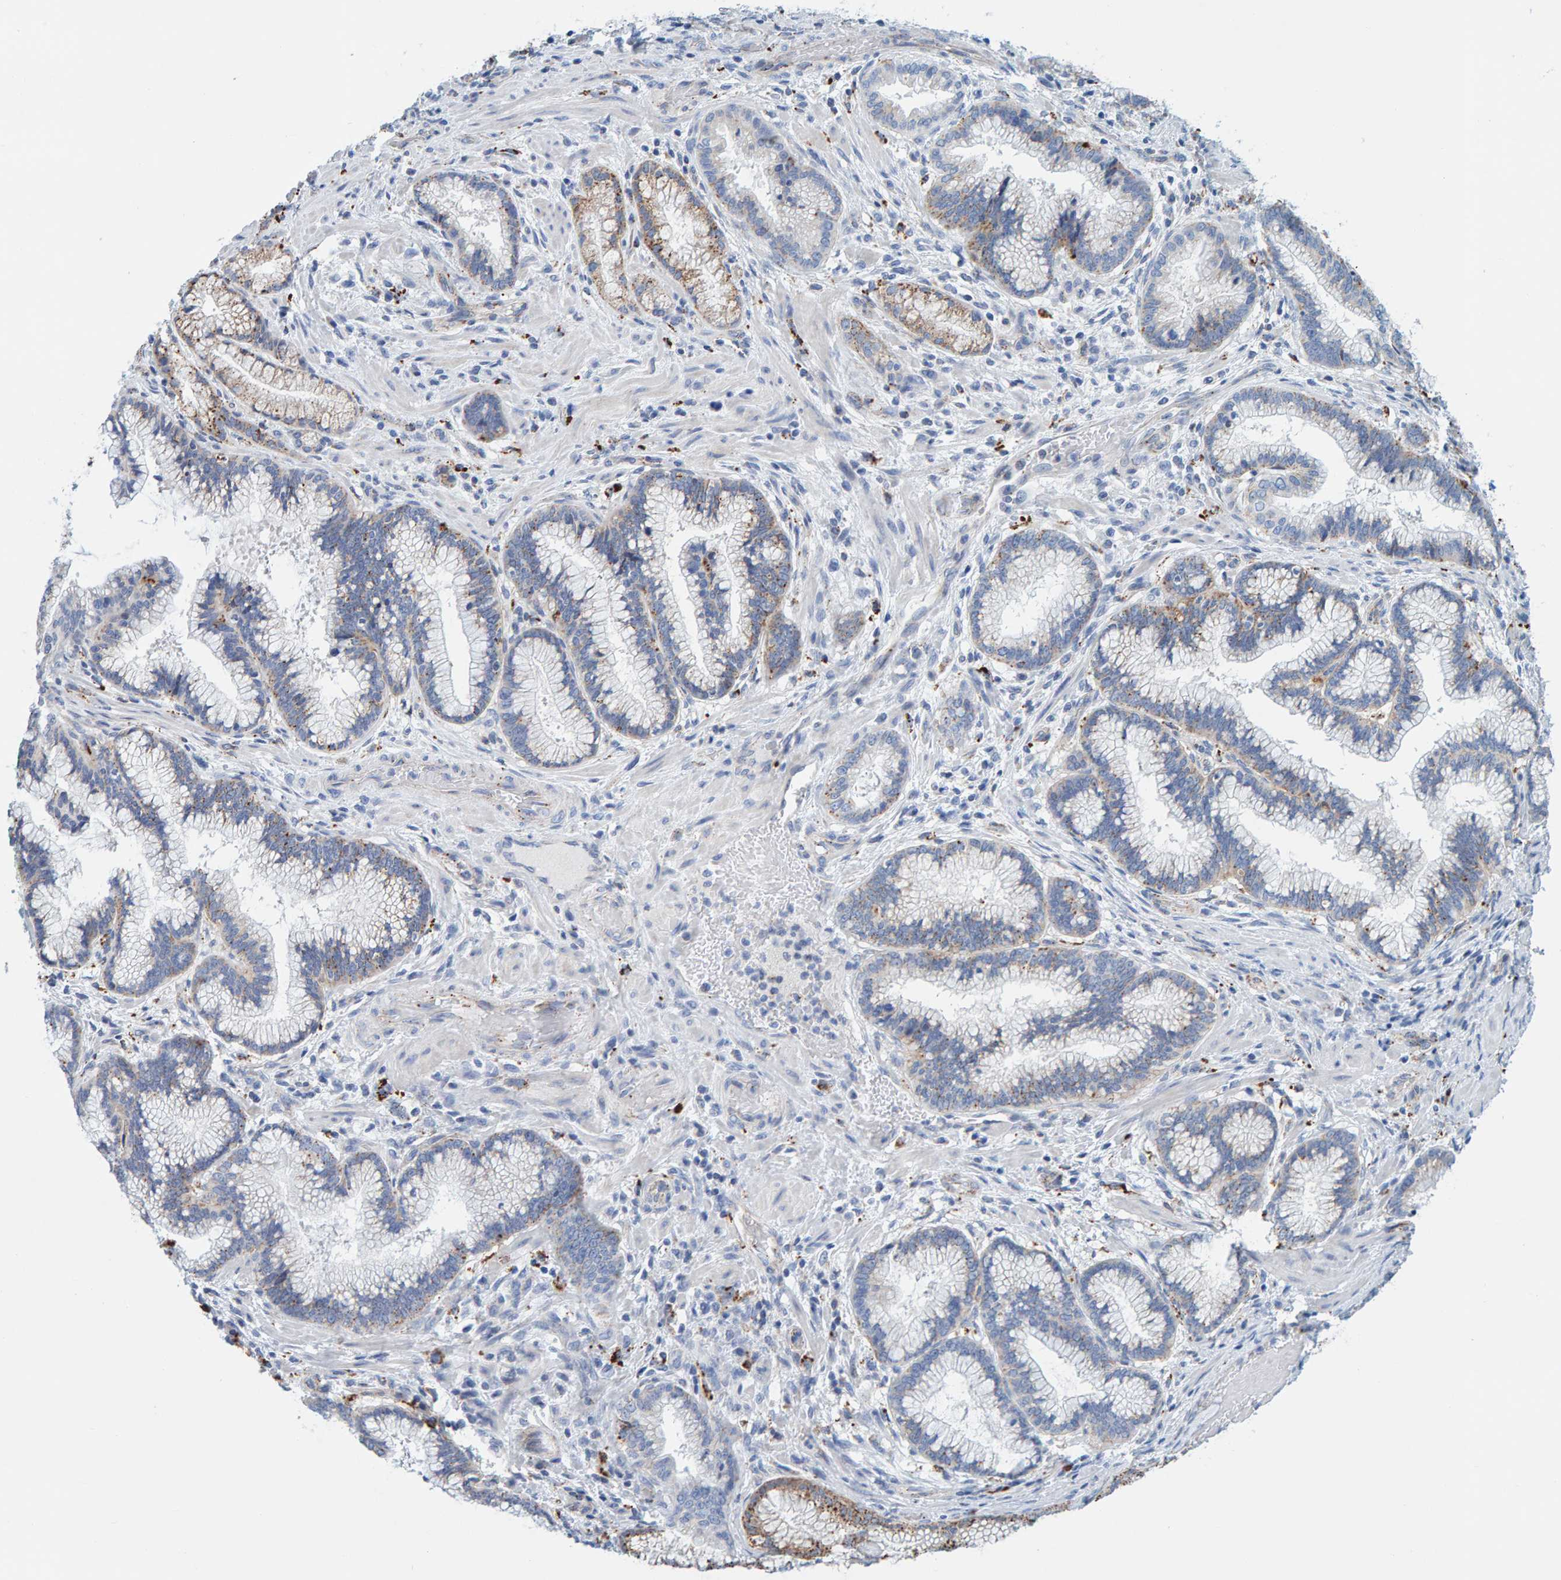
{"staining": {"intensity": "moderate", "quantity": "<25%", "location": "cytoplasmic/membranous"}, "tissue": "pancreatic cancer", "cell_type": "Tumor cells", "image_type": "cancer", "snomed": [{"axis": "morphology", "description": "Adenocarcinoma, NOS"}, {"axis": "topography", "description": "Pancreas"}], "caption": "Adenocarcinoma (pancreatic) tissue exhibits moderate cytoplasmic/membranous positivity in about <25% of tumor cells", "gene": "BIN3", "patient": {"sex": "female", "age": 64}}